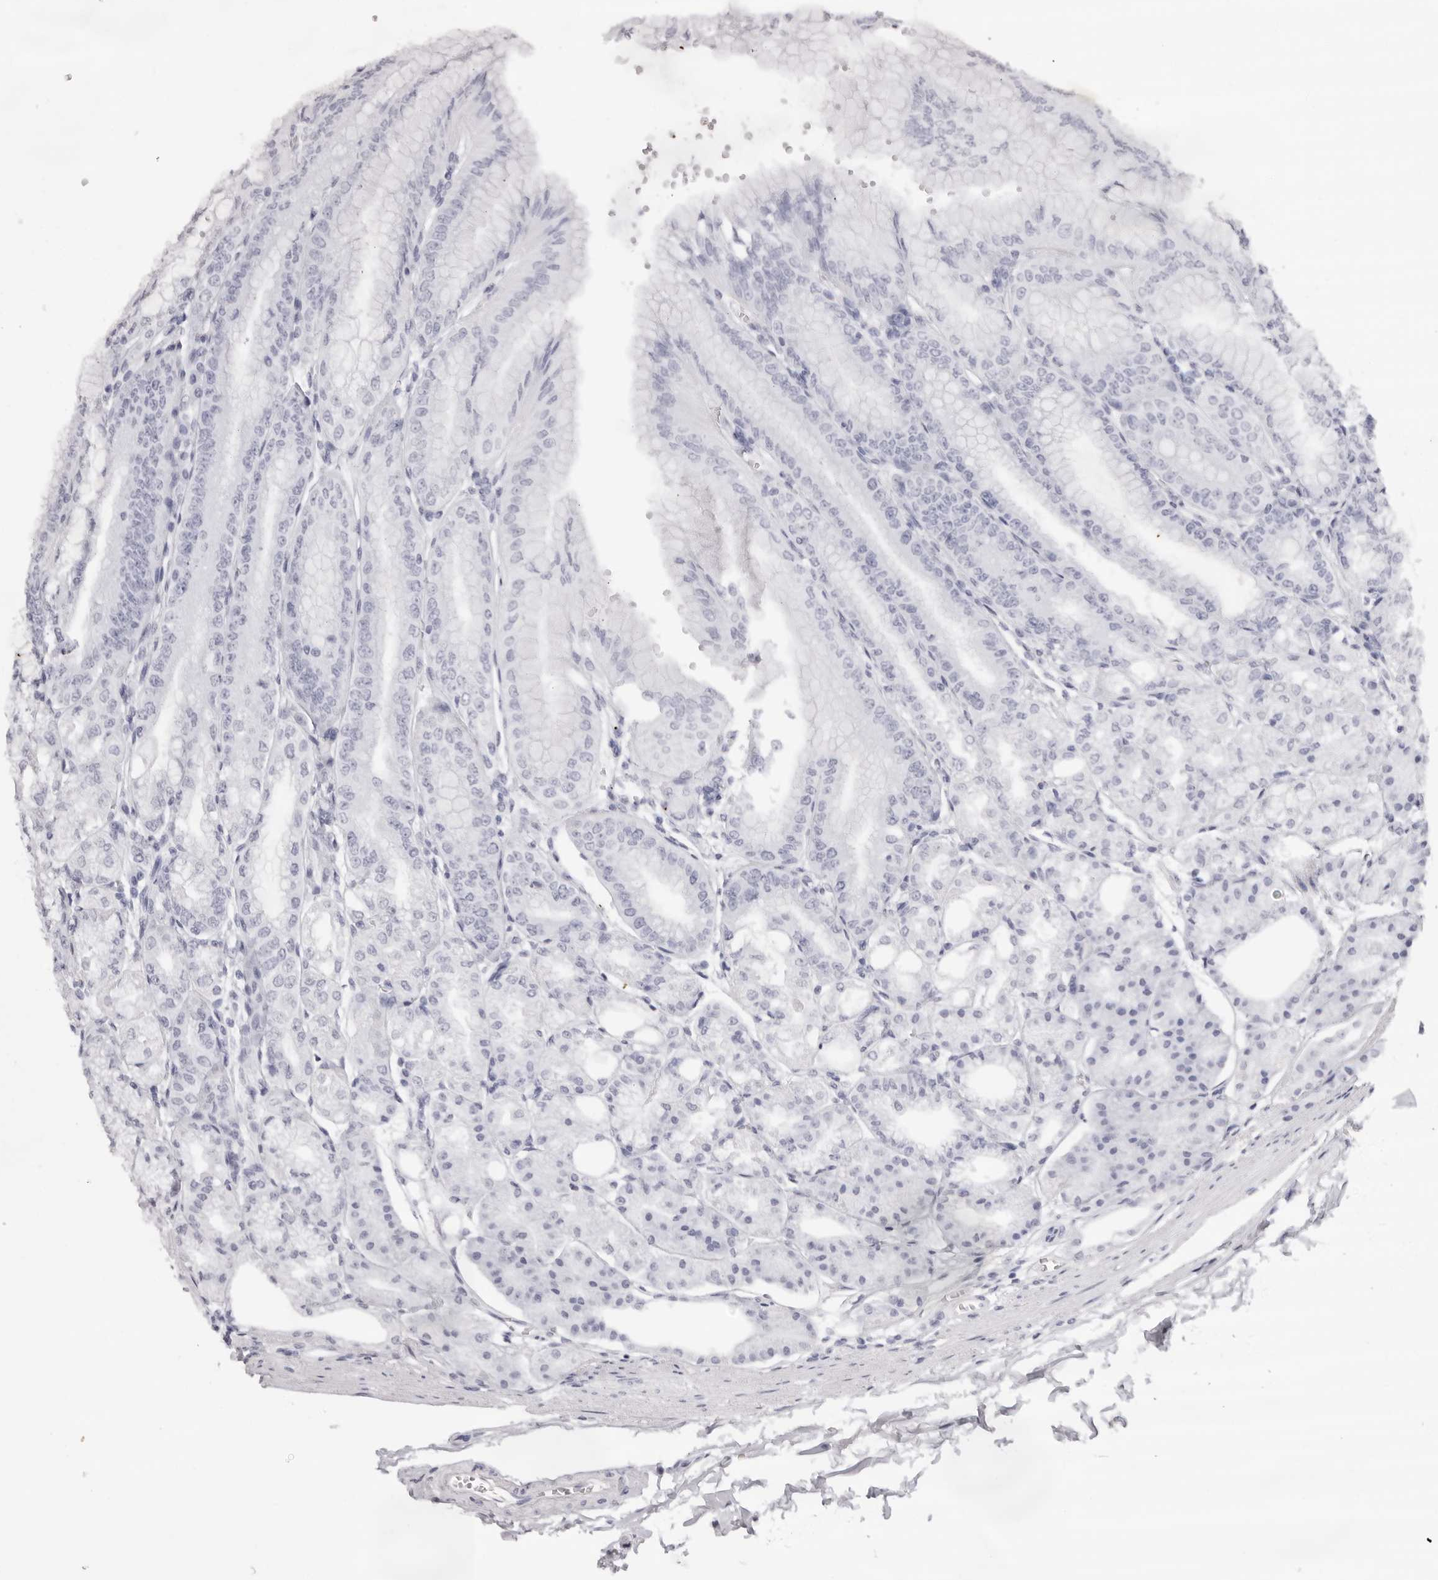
{"staining": {"intensity": "negative", "quantity": "none", "location": "none"}, "tissue": "stomach", "cell_type": "Glandular cells", "image_type": "normal", "snomed": [{"axis": "morphology", "description": "Normal tissue, NOS"}, {"axis": "topography", "description": "Stomach, lower"}], "caption": "Immunohistochemical staining of benign human stomach reveals no significant positivity in glandular cells.", "gene": "RHO", "patient": {"sex": "male", "age": 71}}